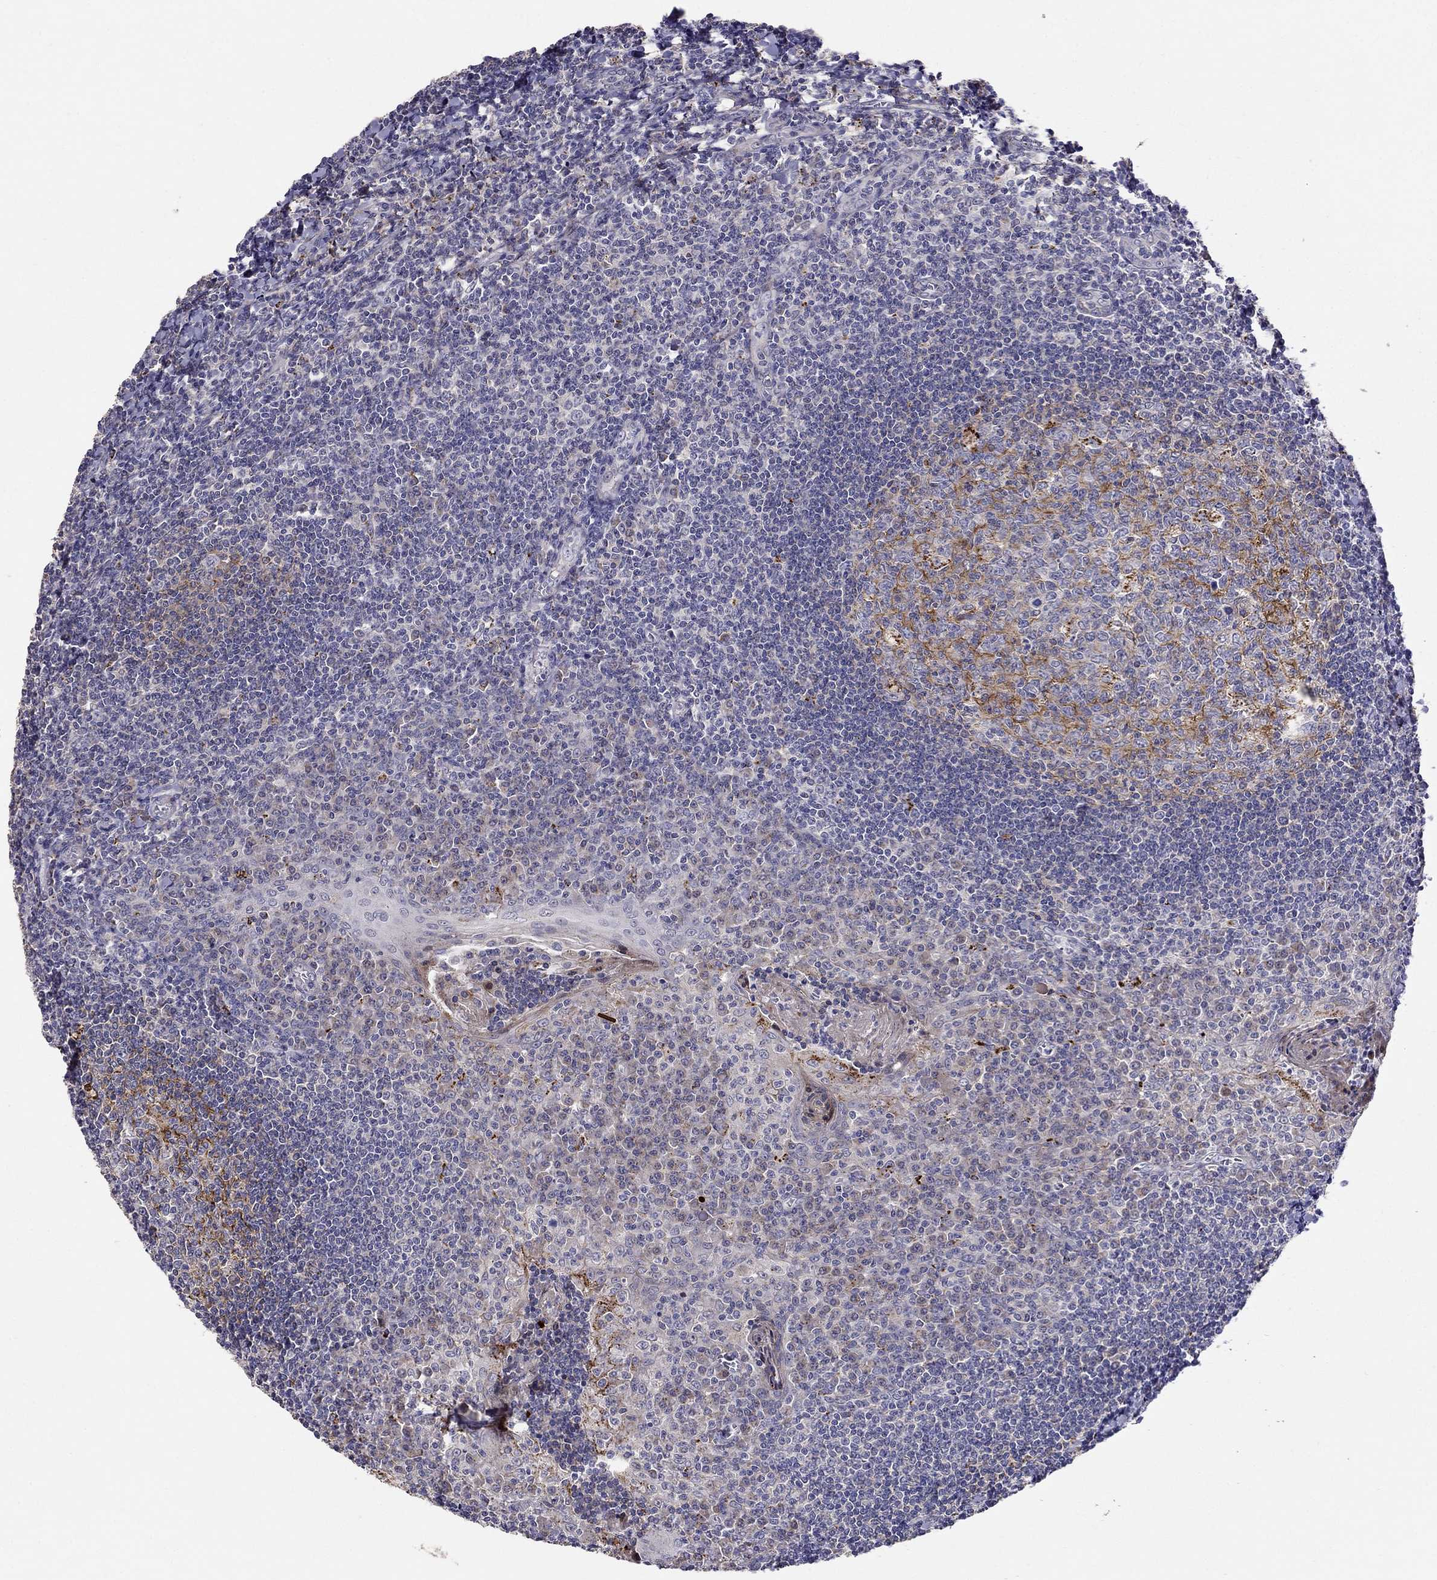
{"staining": {"intensity": "moderate", "quantity": "<25%", "location": "cytoplasmic/membranous"}, "tissue": "tonsil", "cell_type": "Germinal center cells", "image_type": "normal", "snomed": [{"axis": "morphology", "description": "Normal tissue, NOS"}, {"axis": "topography", "description": "Tonsil"}], "caption": "Tonsil stained with a protein marker exhibits moderate staining in germinal center cells.", "gene": "MAGEB4", "patient": {"sex": "female", "age": 12}}